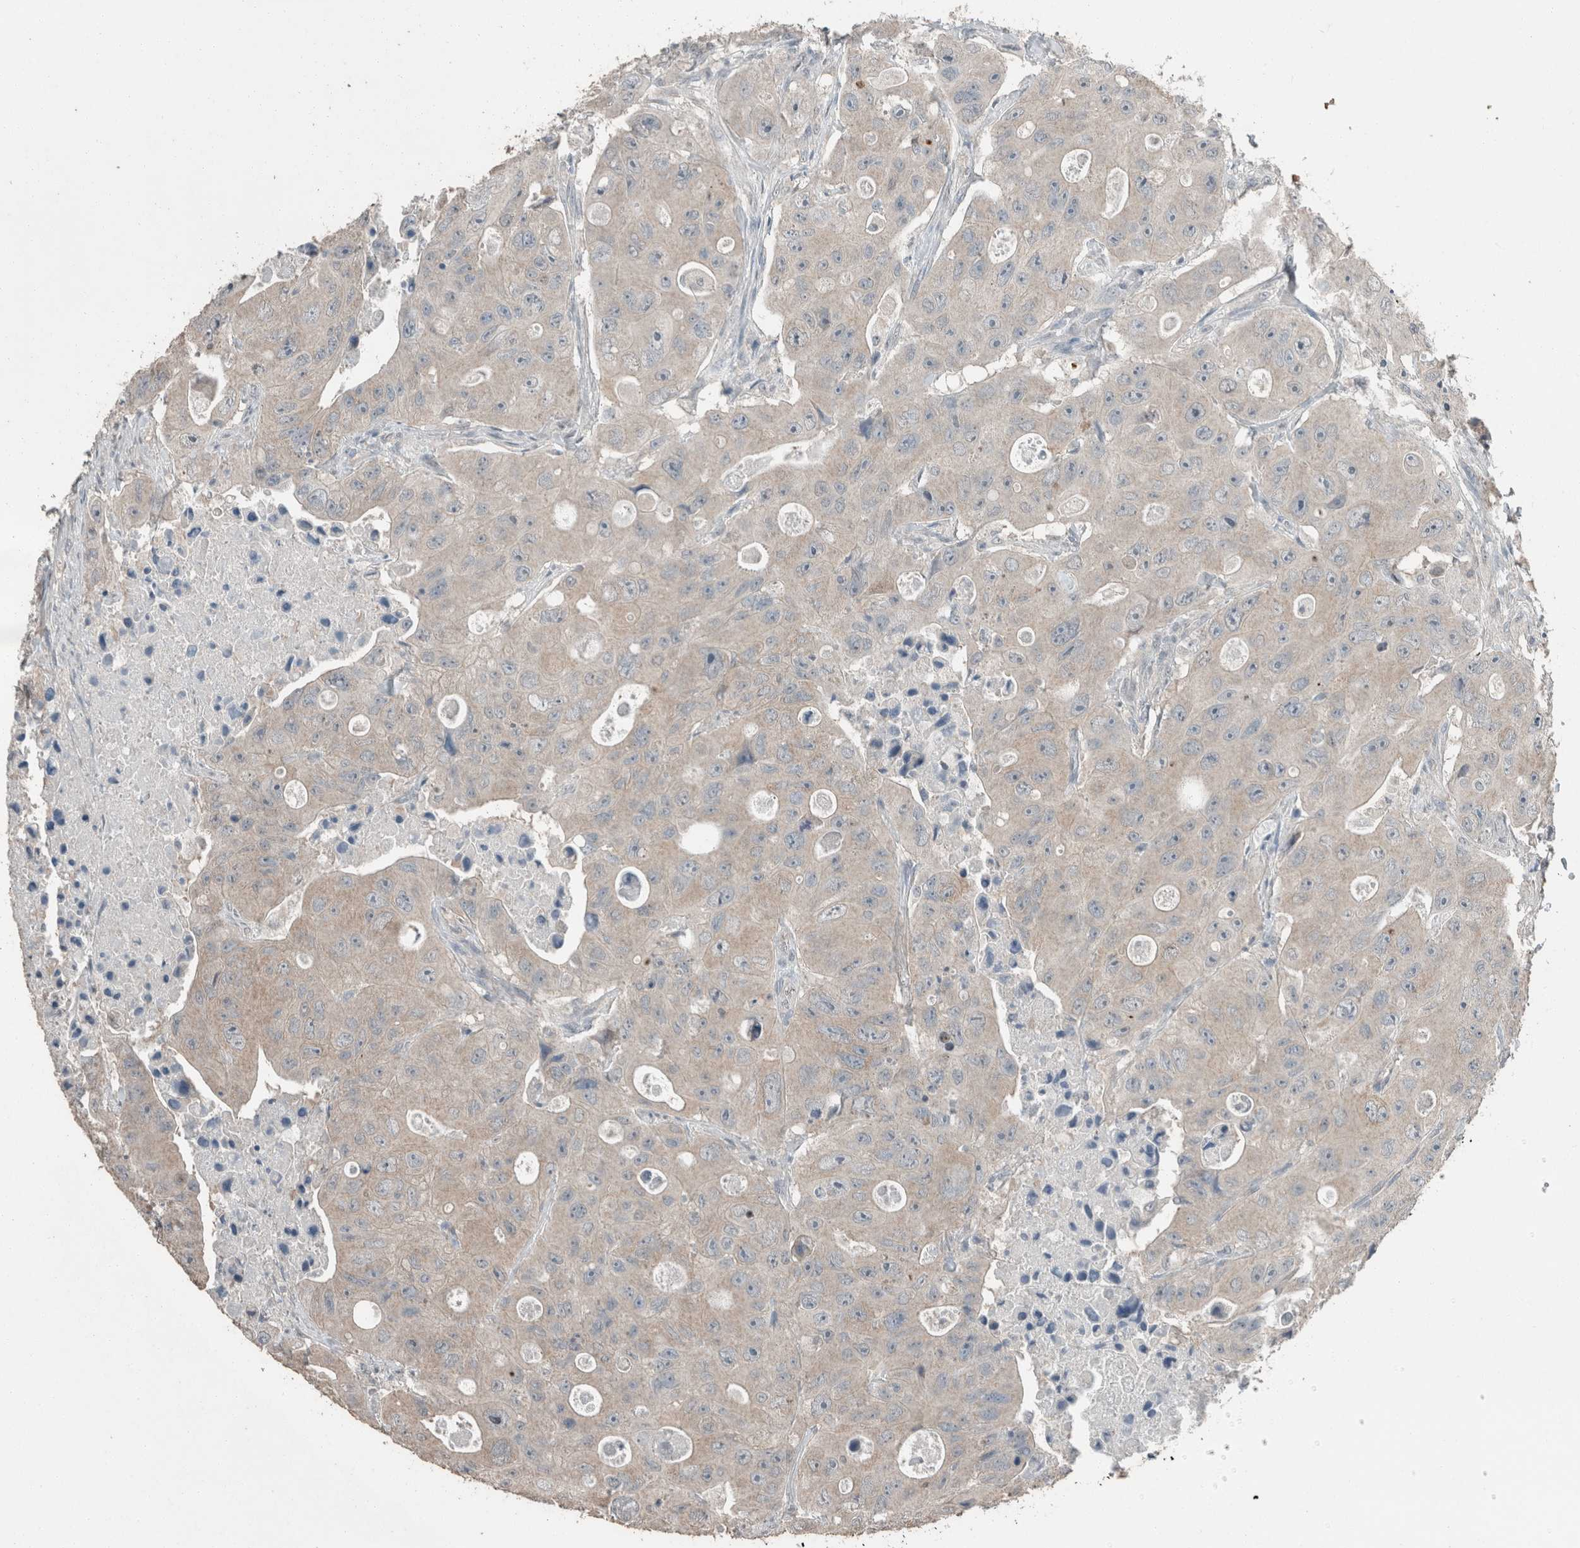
{"staining": {"intensity": "negative", "quantity": "none", "location": "none"}, "tissue": "colorectal cancer", "cell_type": "Tumor cells", "image_type": "cancer", "snomed": [{"axis": "morphology", "description": "Adenocarcinoma, NOS"}, {"axis": "topography", "description": "Colon"}], "caption": "A histopathology image of human colorectal cancer is negative for staining in tumor cells.", "gene": "ACVR2B", "patient": {"sex": "female", "age": 46}}